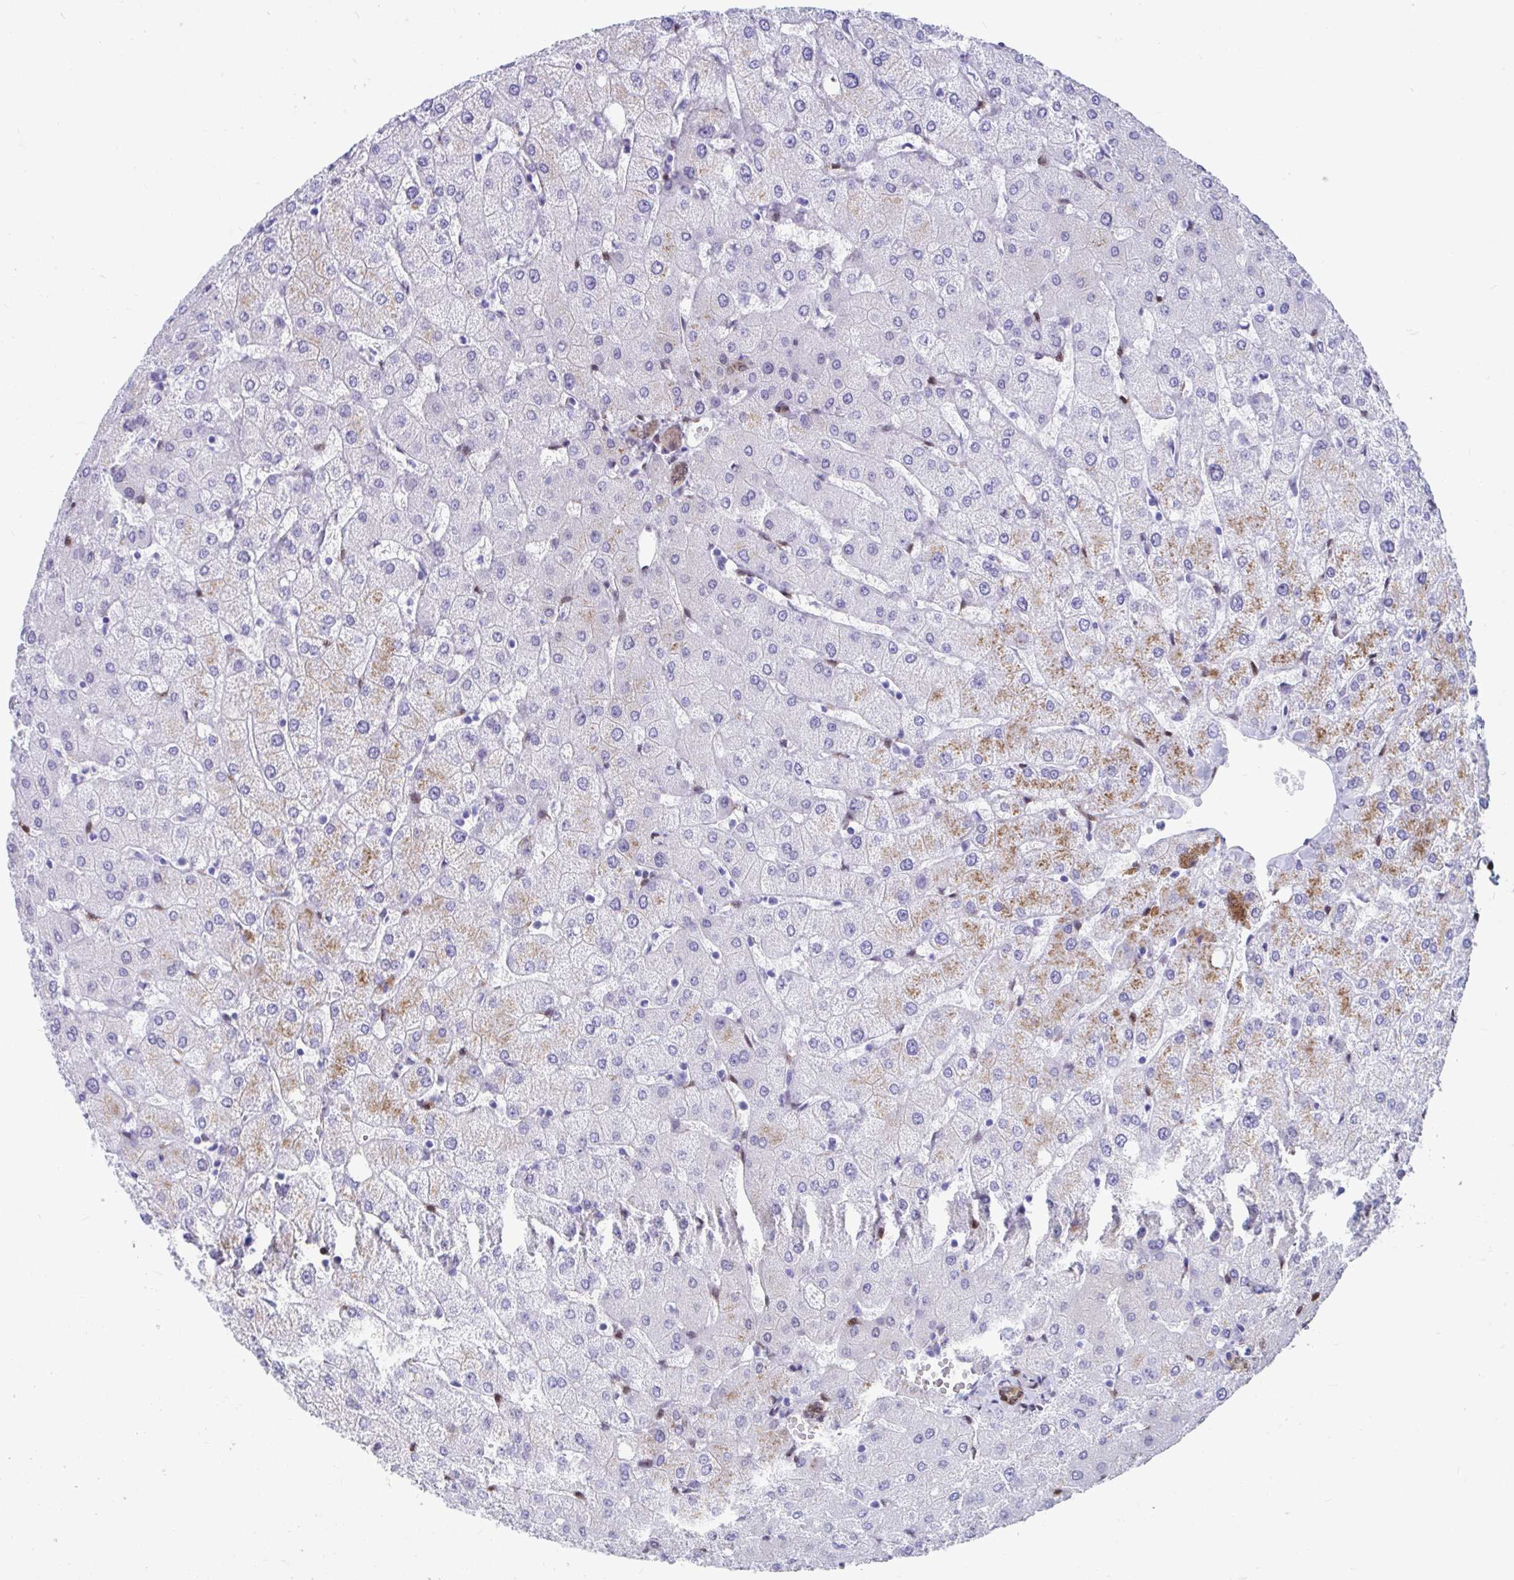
{"staining": {"intensity": "weak", "quantity": "25%-75%", "location": "cytoplasmic/membranous,nuclear"}, "tissue": "liver", "cell_type": "Cholangiocytes", "image_type": "normal", "snomed": [{"axis": "morphology", "description": "Normal tissue, NOS"}, {"axis": "topography", "description": "Liver"}], "caption": "Brown immunohistochemical staining in unremarkable human liver reveals weak cytoplasmic/membranous,nuclear positivity in about 25%-75% of cholangiocytes. The staining was performed using DAB to visualize the protein expression in brown, while the nuclei were stained in blue with hematoxylin (Magnification: 20x).", "gene": "RBPMS", "patient": {"sex": "female", "age": 54}}